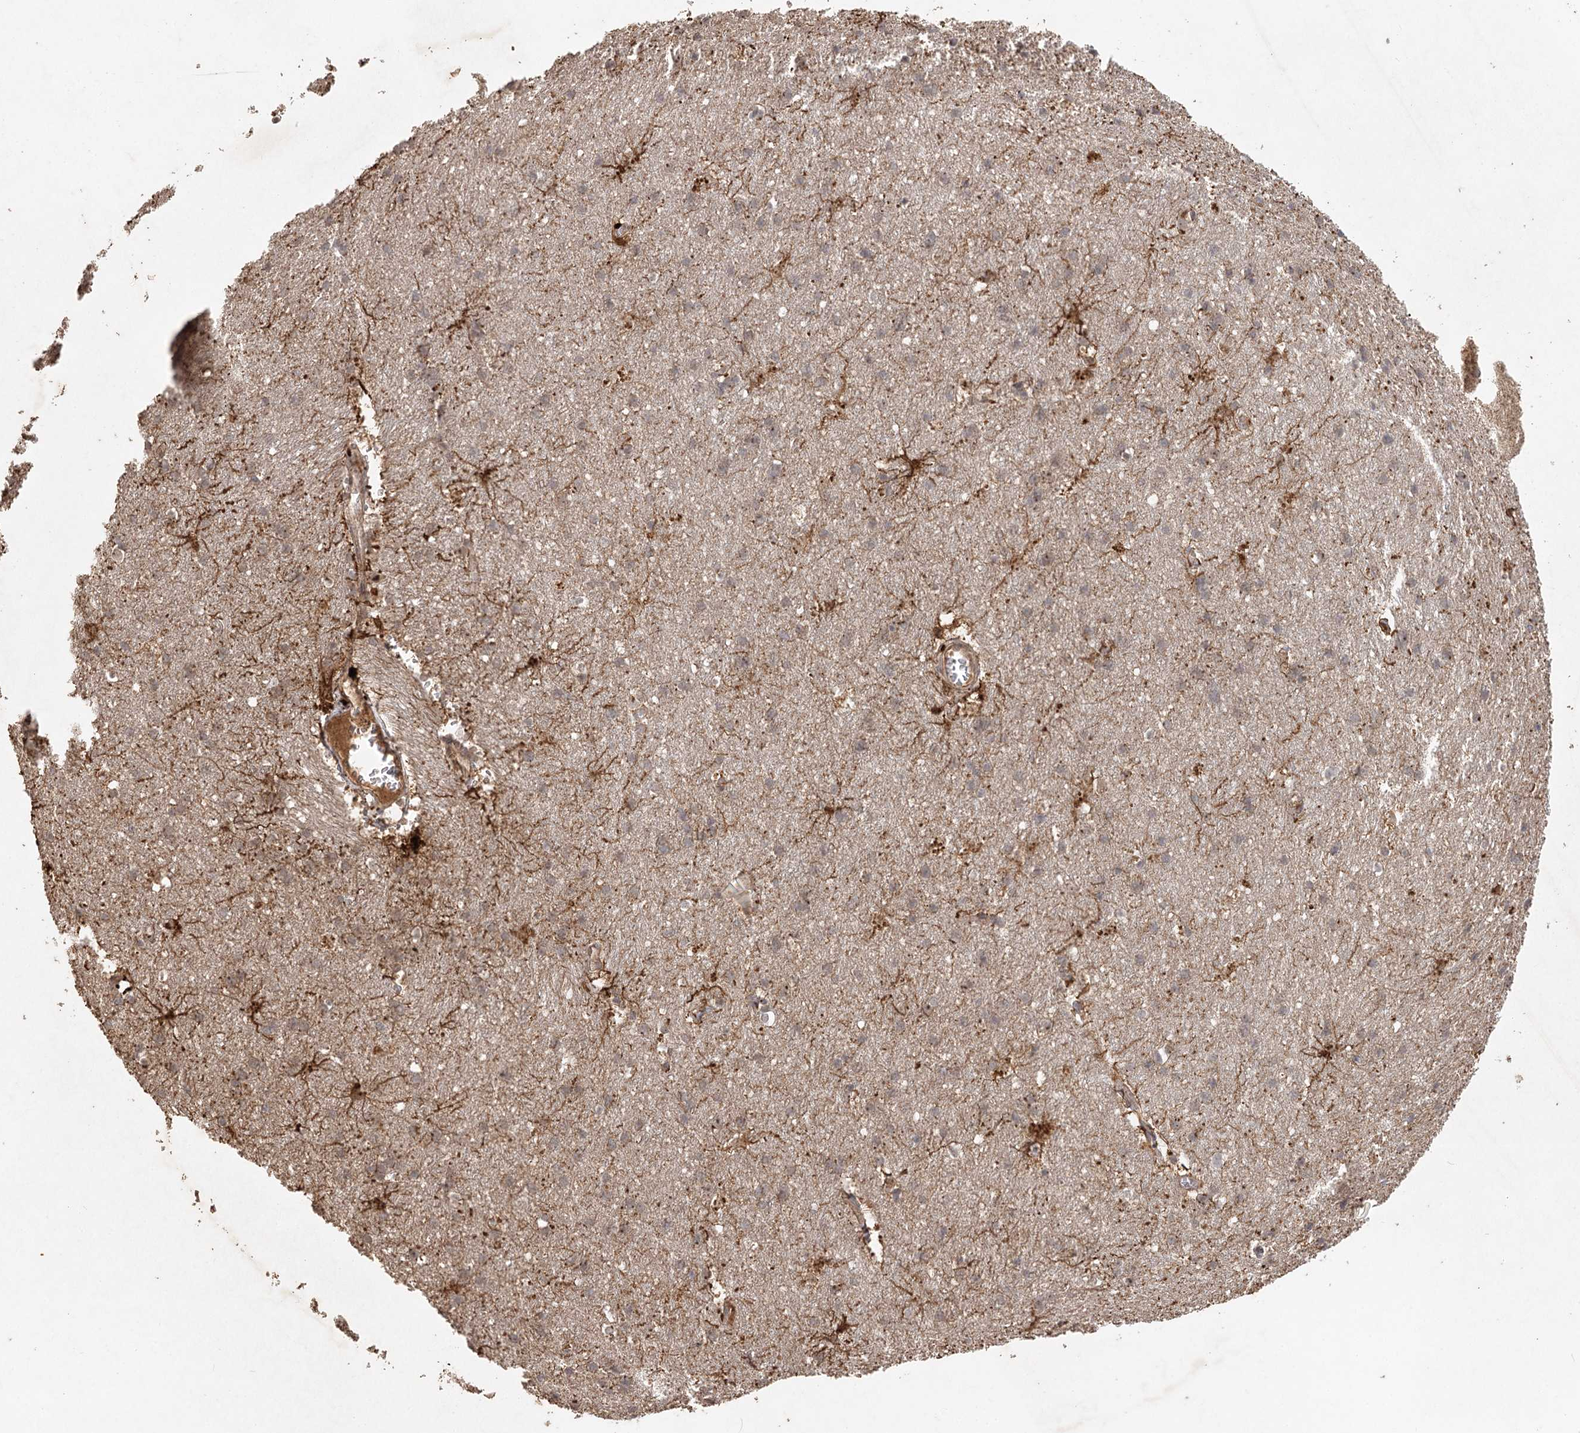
{"staining": {"intensity": "moderate", "quantity": "25%-75%", "location": "cytoplasmic/membranous"}, "tissue": "cerebral cortex", "cell_type": "Endothelial cells", "image_type": "normal", "snomed": [{"axis": "morphology", "description": "Normal tissue, NOS"}, {"axis": "topography", "description": "Cerebral cortex"}], "caption": "Protein expression analysis of benign cerebral cortex demonstrates moderate cytoplasmic/membranous positivity in approximately 25%-75% of endothelial cells. (Brightfield microscopy of DAB IHC at high magnification).", "gene": "ARL13A", "patient": {"sex": "male", "age": 54}}